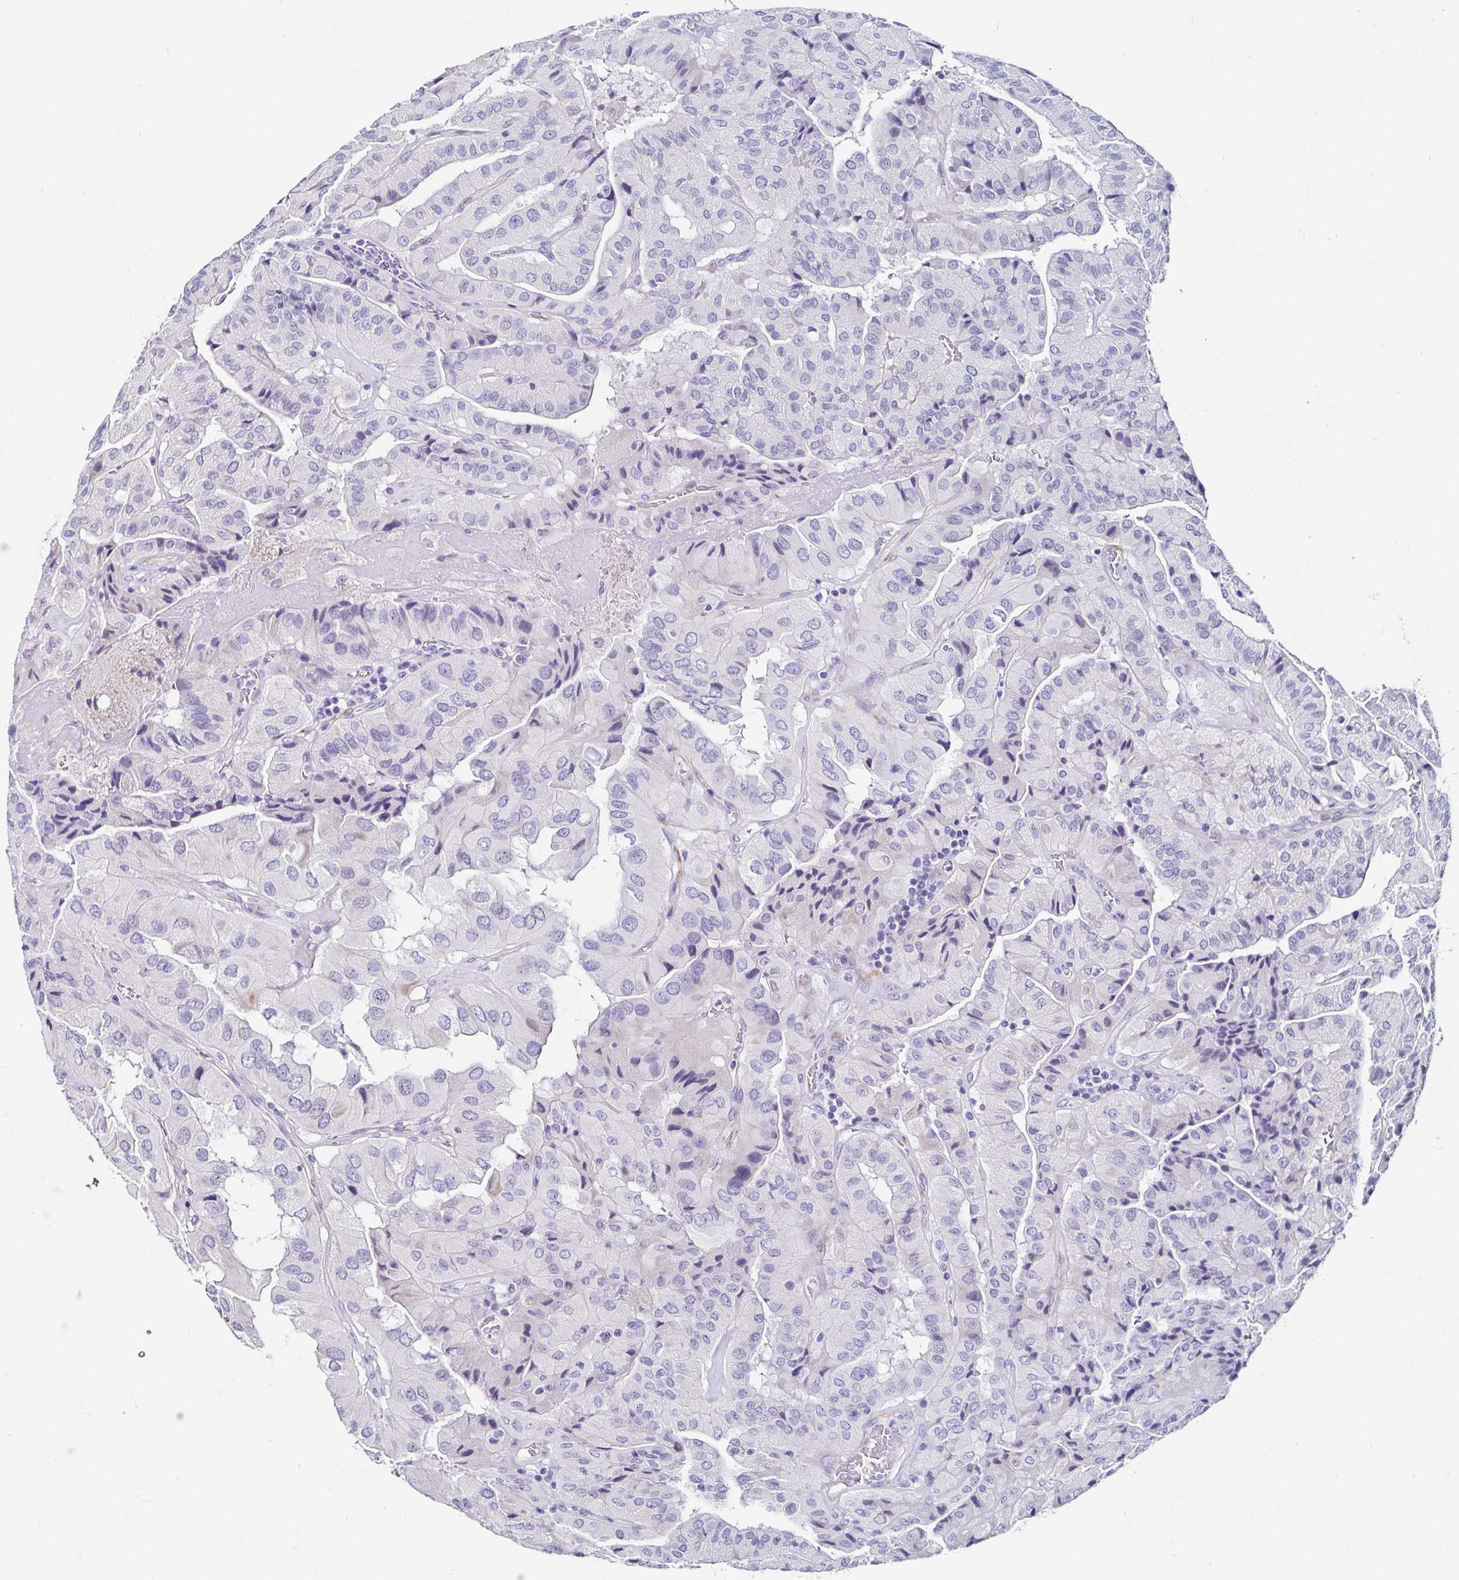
{"staining": {"intensity": "negative", "quantity": "none", "location": "none"}, "tissue": "thyroid cancer", "cell_type": "Tumor cells", "image_type": "cancer", "snomed": [{"axis": "morphology", "description": "Normal tissue, NOS"}, {"axis": "morphology", "description": "Papillary adenocarcinoma, NOS"}, {"axis": "topography", "description": "Thyroid gland"}], "caption": "Protein analysis of thyroid cancer demonstrates no significant positivity in tumor cells.", "gene": "TMPRSS11E", "patient": {"sex": "female", "age": 59}}